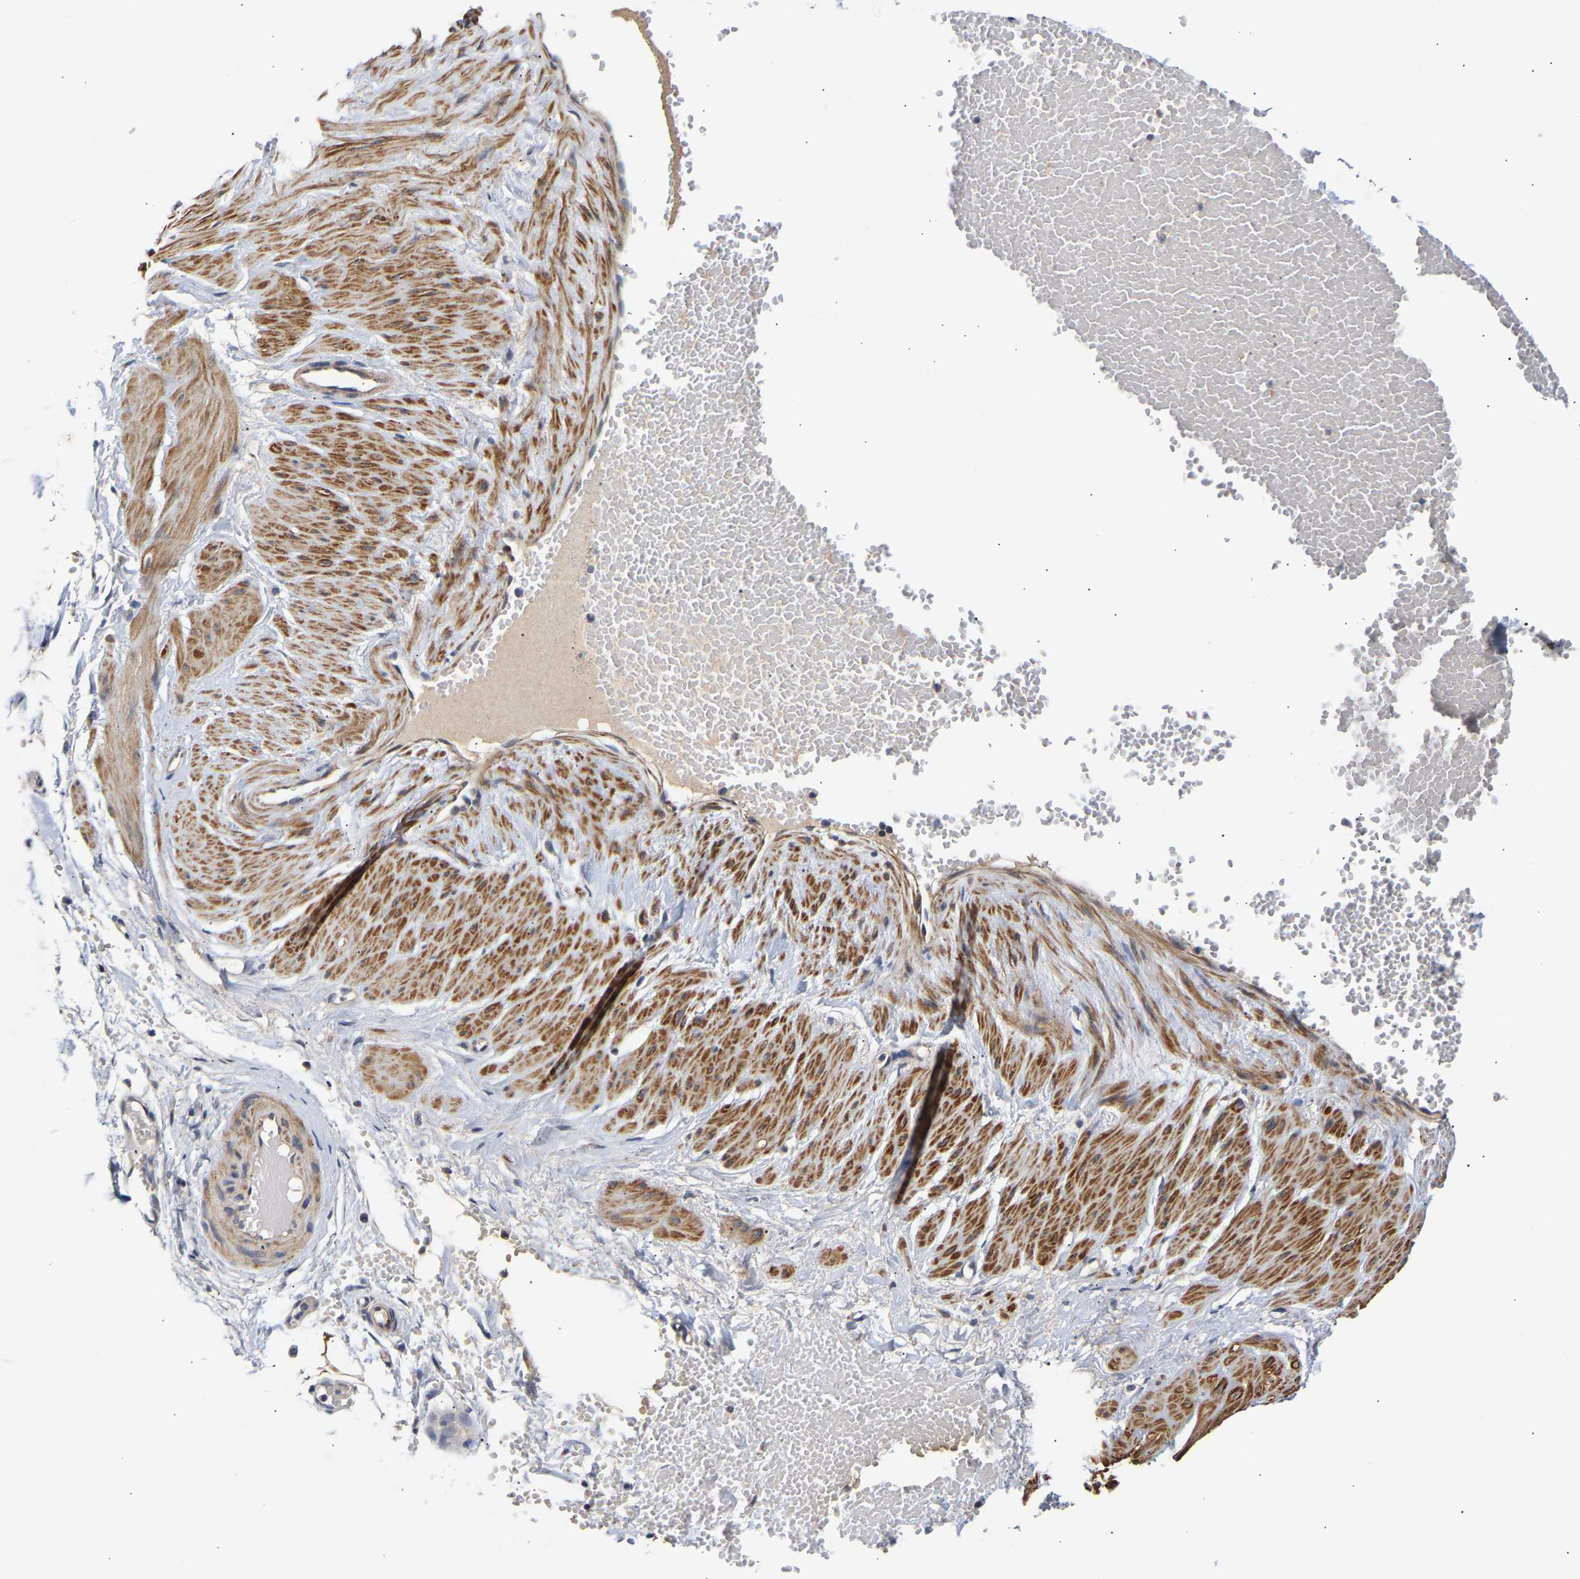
{"staining": {"intensity": "negative", "quantity": "none", "location": "none"}, "tissue": "adipose tissue", "cell_type": "Adipocytes", "image_type": "normal", "snomed": [{"axis": "morphology", "description": "Normal tissue, NOS"}, {"axis": "topography", "description": "Soft tissue"}], "caption": "Image shows no protein expression in adipocytes of unremarkable adipose tissue. (Brightfield microscopy of DAB (3,3'-diaminobenzidine) IHC at high magnification).", "gene": "KASH5", "patient": {"sex": "male", "age": 72}}